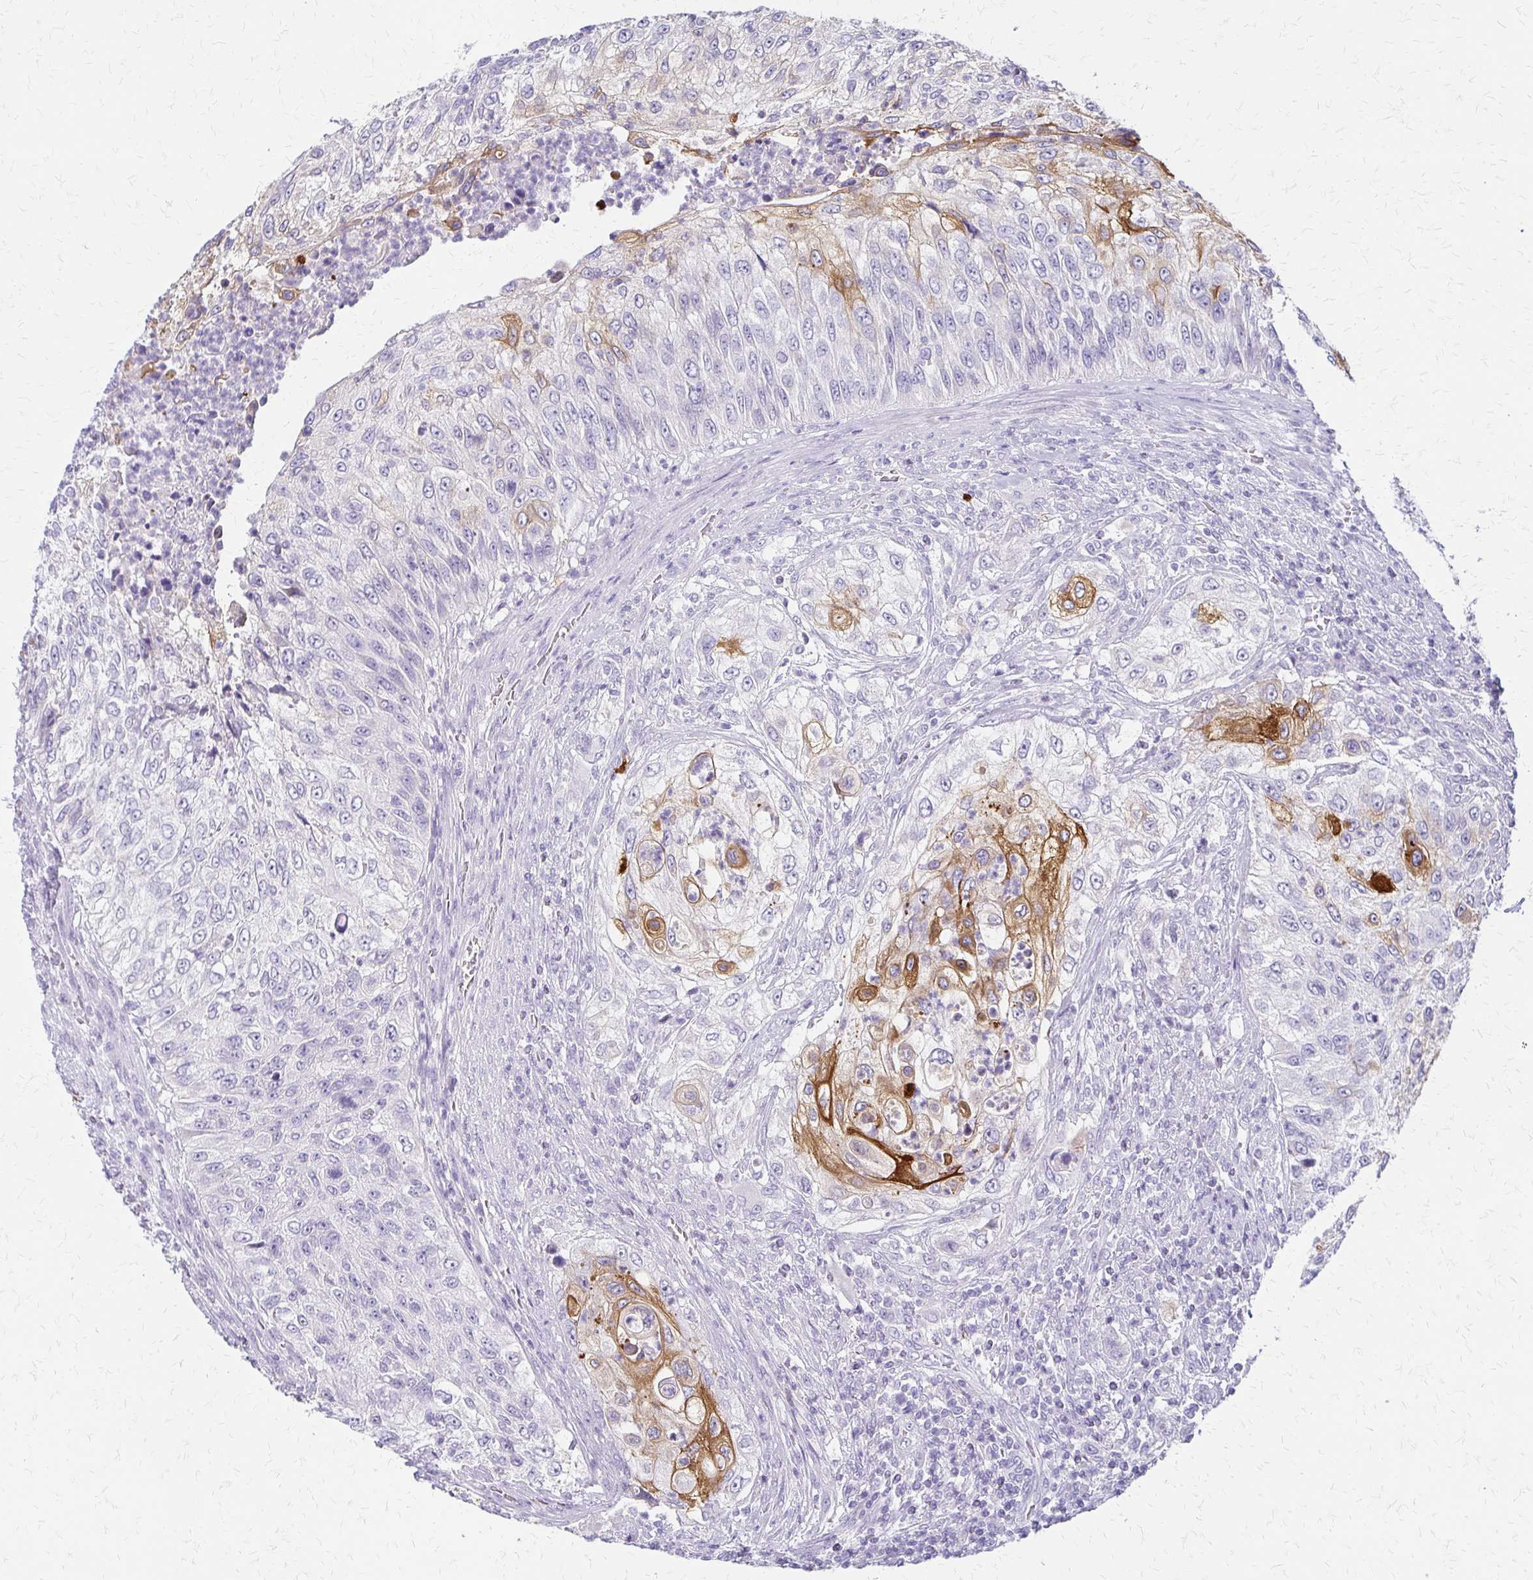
{"staining": {"intensity": "moderate", "quantity": "<25%", "location": "cytoplasmic/membranous"}, "tissue": "urothelial cancer", "cell_type": "Tumor cells", "image_type": "cancer", "snomed": [{"axis": "morphology", "description": "Urothelial carcinoma, High grade"}, {"axis": "topography", "description": "Urinary bladder"}], "caption": "DAB (3,3'-diaminobenzidine) immunohistochemical staining of human urothelial cancer displays moderate cytoplasmic/membranous protein expression in about <25% of tumor cells. Ihc stains the protein in brown and the nuclei are stained blue.", "gene": "IVL", "patient": {"sex": "female", "age": 60}}